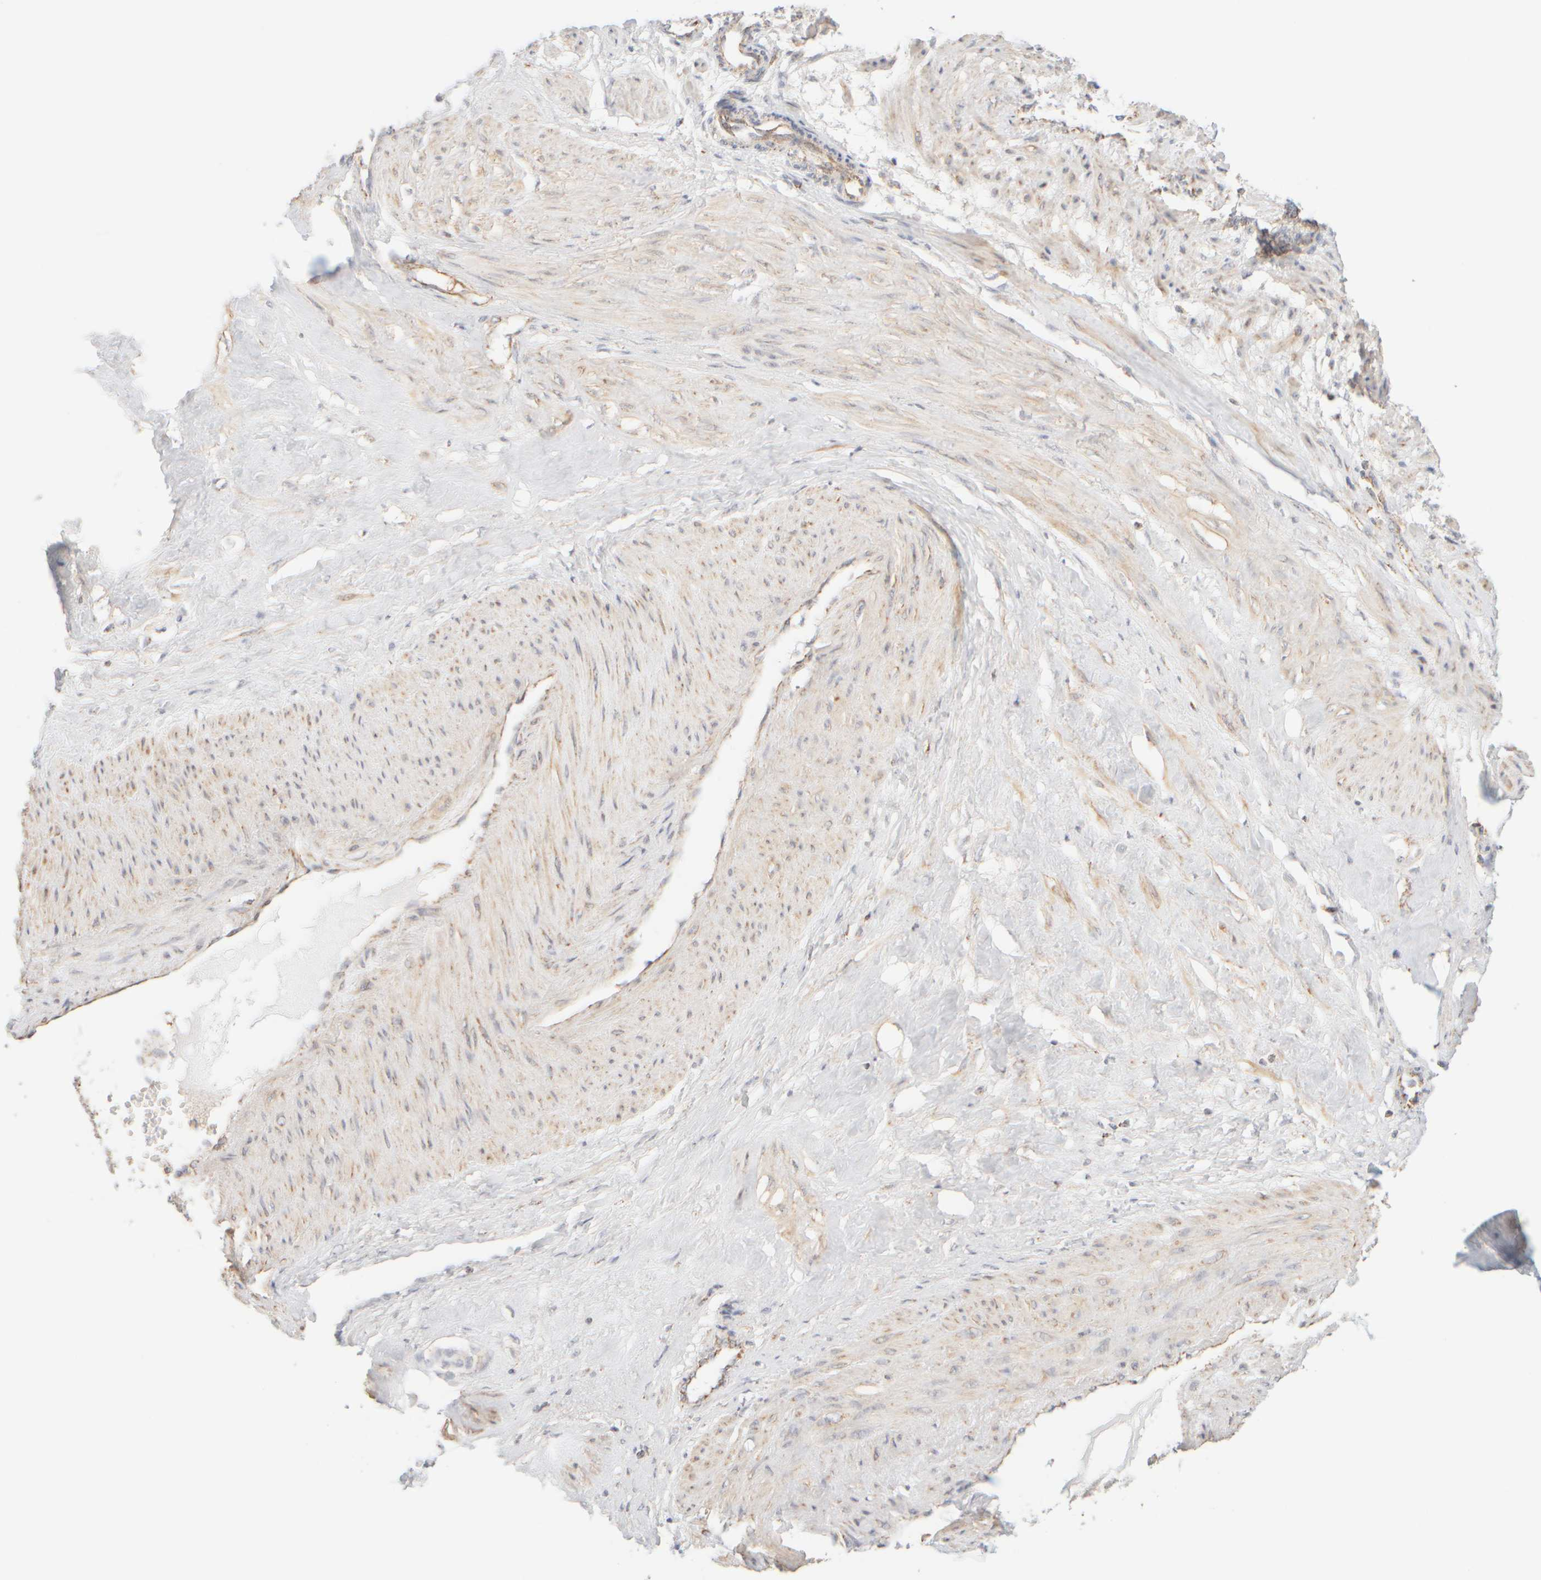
{"staining": {"intensity": "weak", "quantity": "25%-75%", "location": "cytoplasmic/membranous"}, "tissue": "smooth muscle", "cell_type": "Smooth muscle cells", "image_type": "normal", "snomed": [{"axis": "morphology", "description": "Normal tissue, NOS"}, {"axis": "topography", "description": "Endometrium"}], "caption": "Immunohistochemical staining of benign human smooth muscle demonstrates low levels of weak cytoplasmic/membranous positivity in about 25%-75% of smooth muscle cells. (DAB IHC, brown staining for protein, blue staining for nuclei).", "gene": "APBB2", "patient": {"sex": "female", "age": 33}}